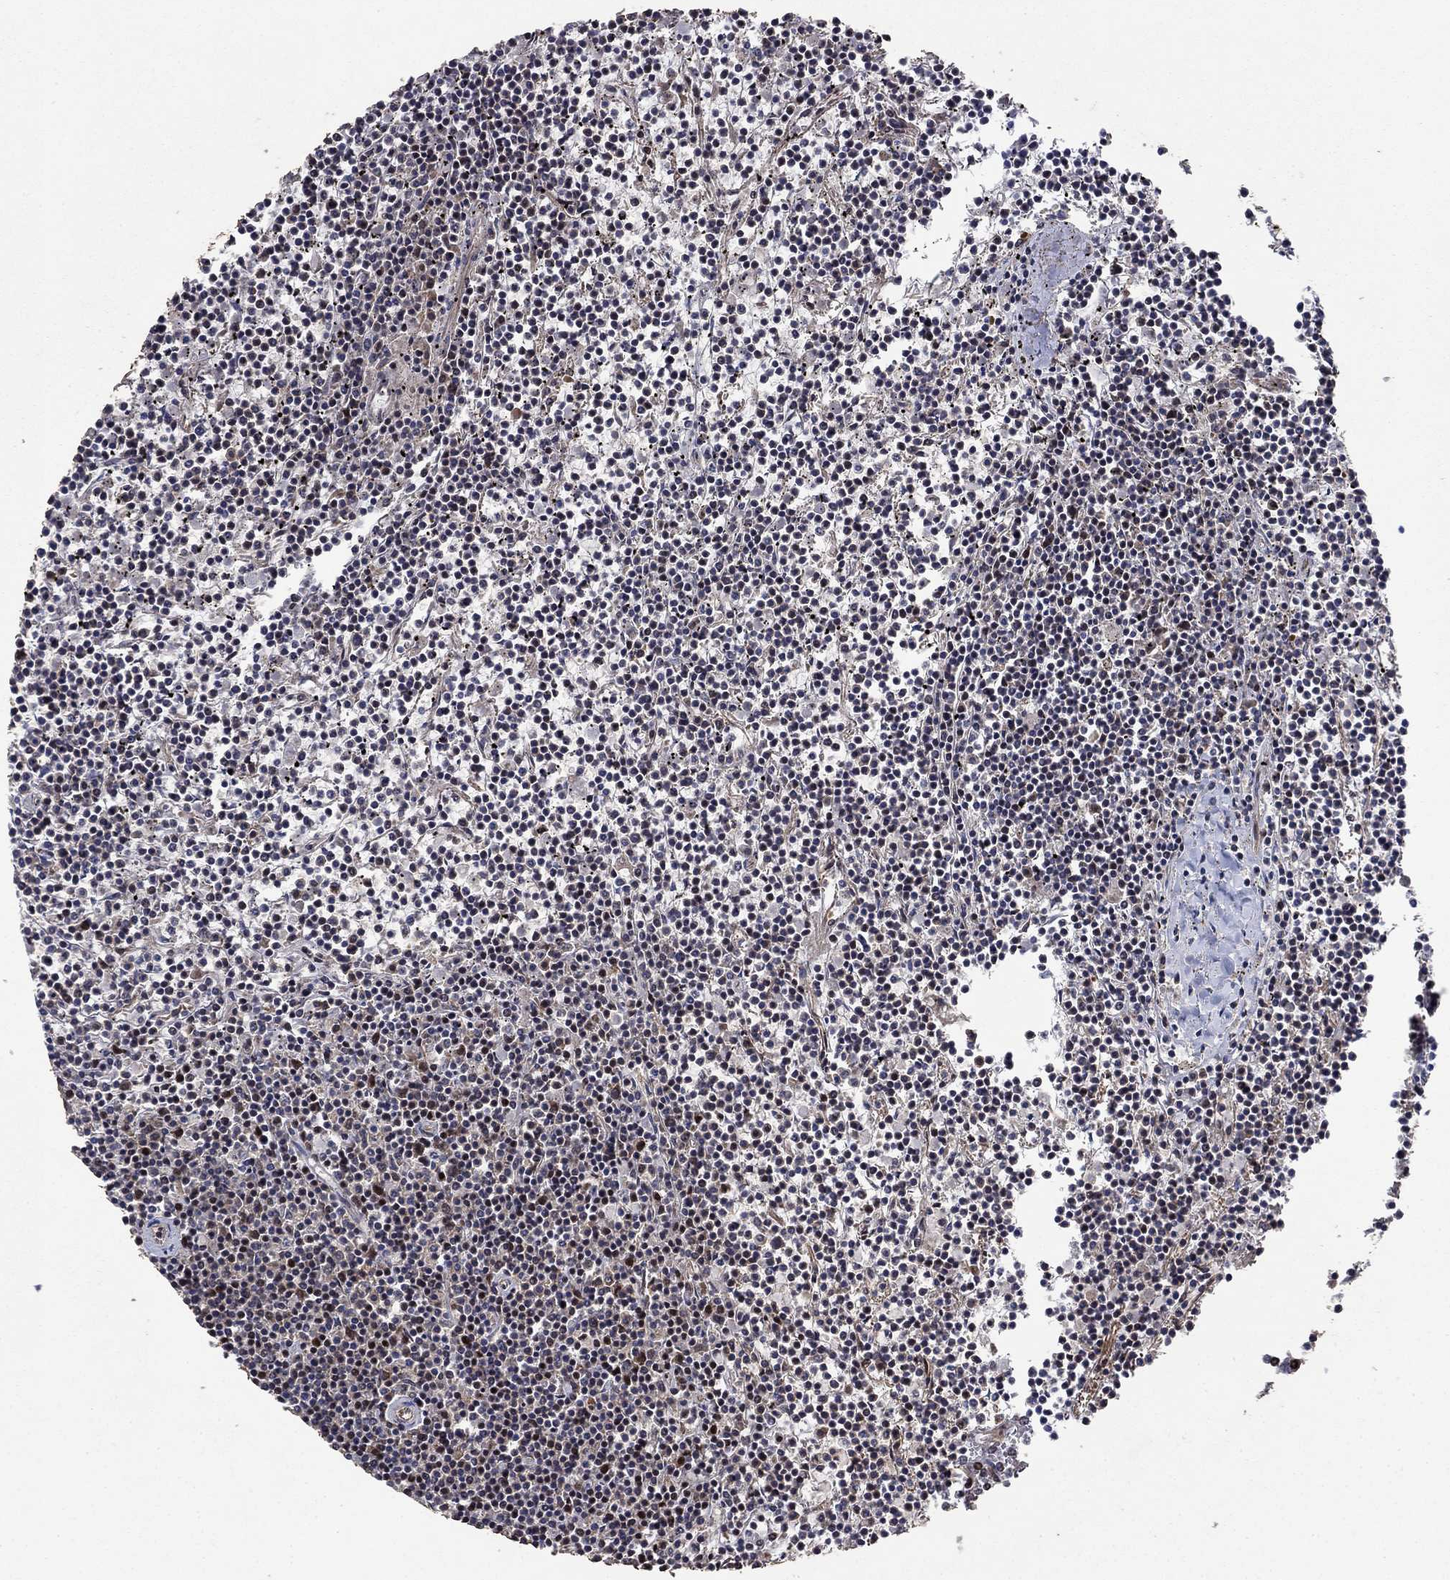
{"staining": {"intensity": "negative", "quantity": "none", "location": "none"}, "tissue": "lymphoma", "cell_type": "Tumor cells", "image_type": "cancer", "snomed": [{"axis": "morphology", "description": "Malignant lymphoma, non-Hodgkin's type, Low grade"}, {"axis": "topography", "description": "Spleen"}], "caption": "DAB immunohistochemical staining of human malignant lymphoma, non-Hodgkin's type (low-grade) reveals no significant staining in tumor cells.", "gene": "PRICKLE4", "patient": {"sex": "female", "age": 19}}